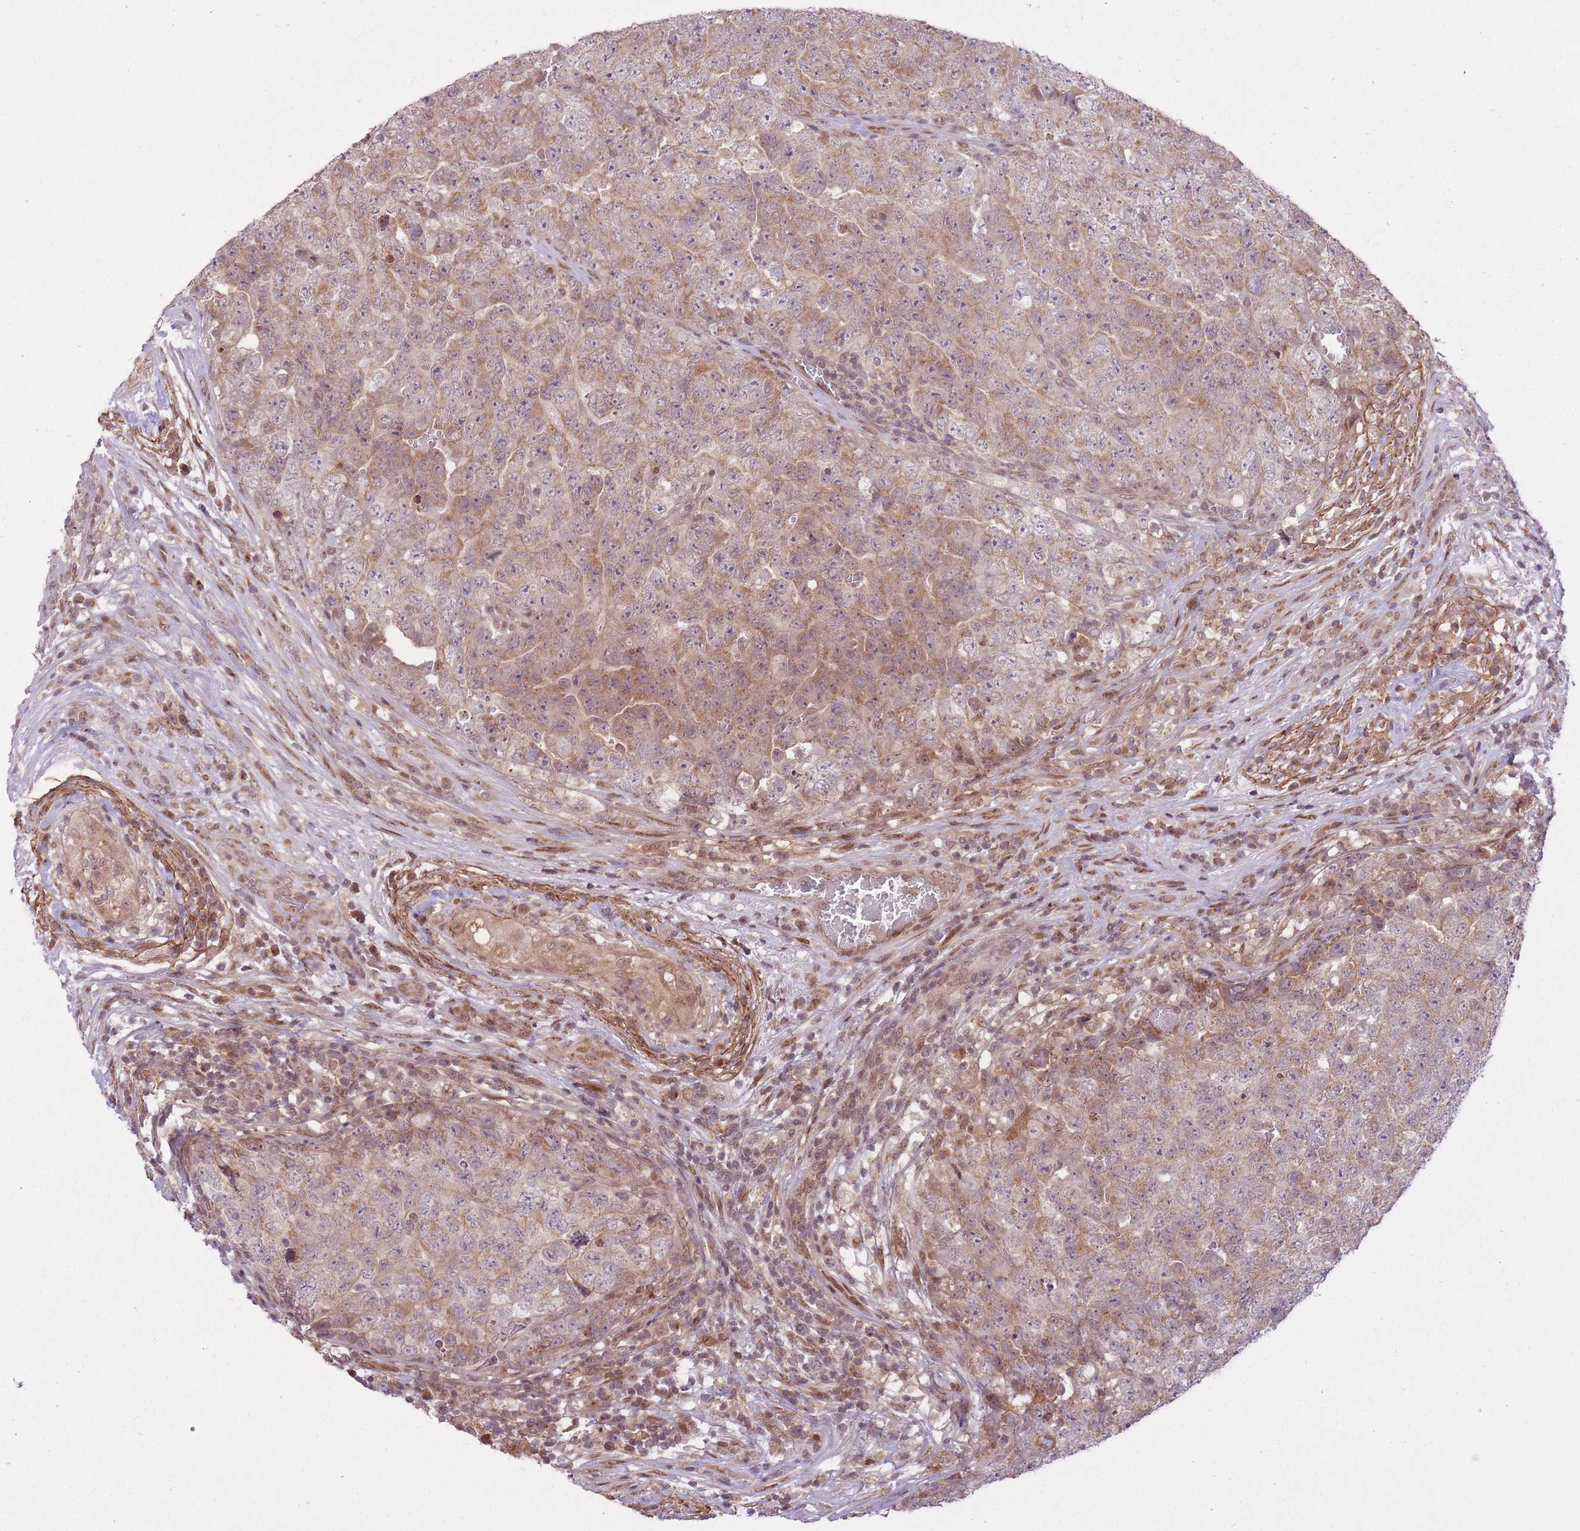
{"staining": {"intensity": "weak", "quantity": ">75%", "location": "cytoplasmic/membranous"}, "tissue": "testis cancer", "cell_type": "Tumor cells", "image_type": "cancer", "snomed": [{"axis": "morphology", "description": "Seminoma, NOS"}, {"axis": "morphology", "description": "Teratoma, malignant, NOS"}, {"axis": "topography", "description": "Testis"}], "caption": "The image displays staining of malignant teratoma (testis), revealing weak cytoplasmic/membranous protein expression (brown color) within tumor cells.", "gene": "ZNF391", "patient": {"sex": "male", "age": 34}}